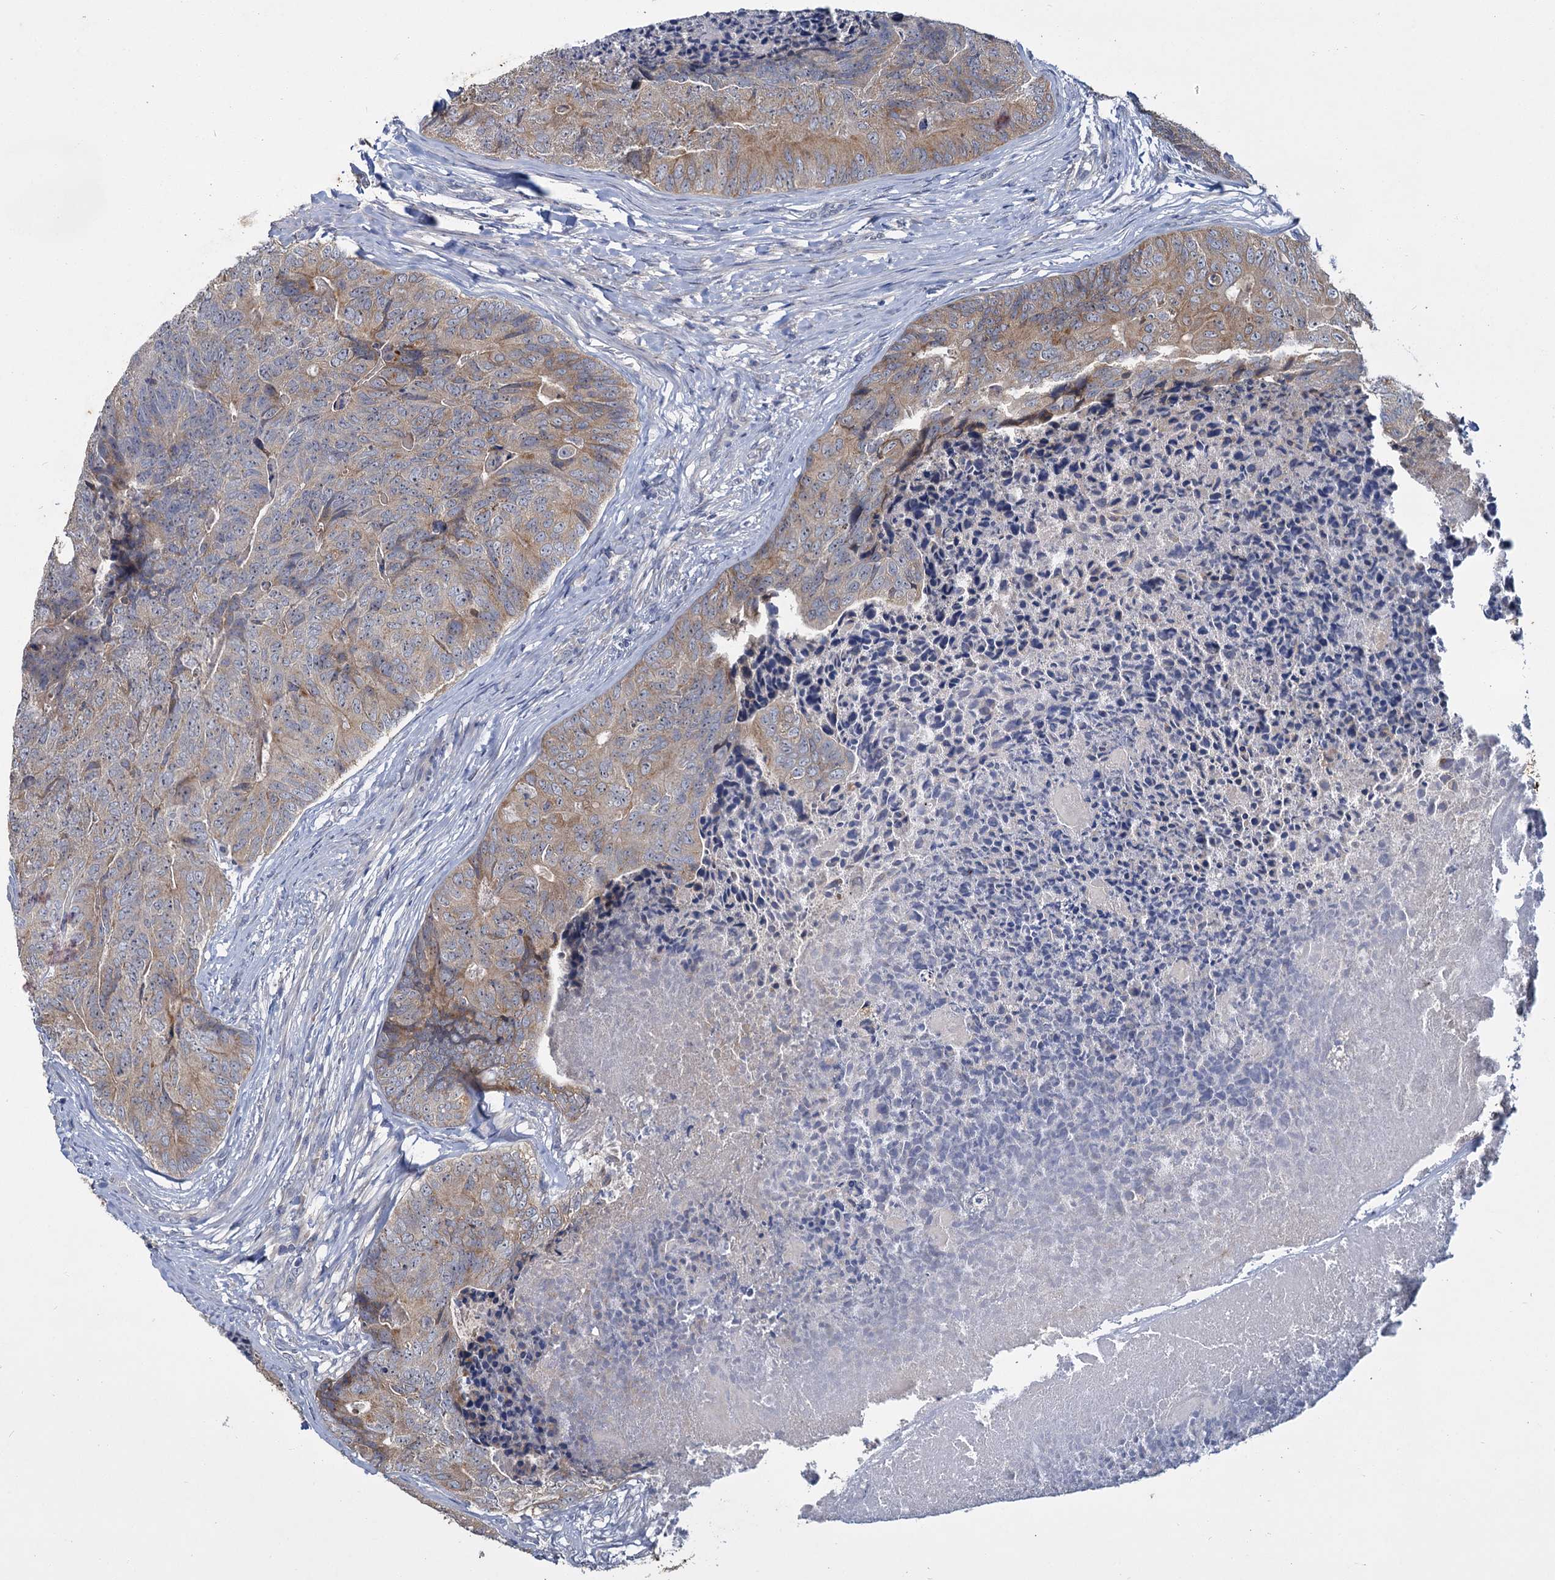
{"staining": {"intensity": "weak", "quantity": "25%-75%", "location": "cytoplasmic/membranous"}, "tissue": "colorectal cancer", "cell_type": "Tumor cells", "image_type": "cancer", "snomed": [{"axis": "morphology", "description": "Adenocarcinoma, NOS"}, {"axis": "topography", "description": "Colon"}], "caption": "An immunohistochemistry micrograph of neoplastic tissue is shown. Protein staining in brown highlights weak cytoplasmic/membranous positivity in colorectal adenocarcinoma within tumor cells. Using DAB (brown) and hematoxylin (blue) stains, captured at high magnification using brightfield microscopy.", "gene": "ATP9A", "patient": {"sex": "female", "age": 67}}